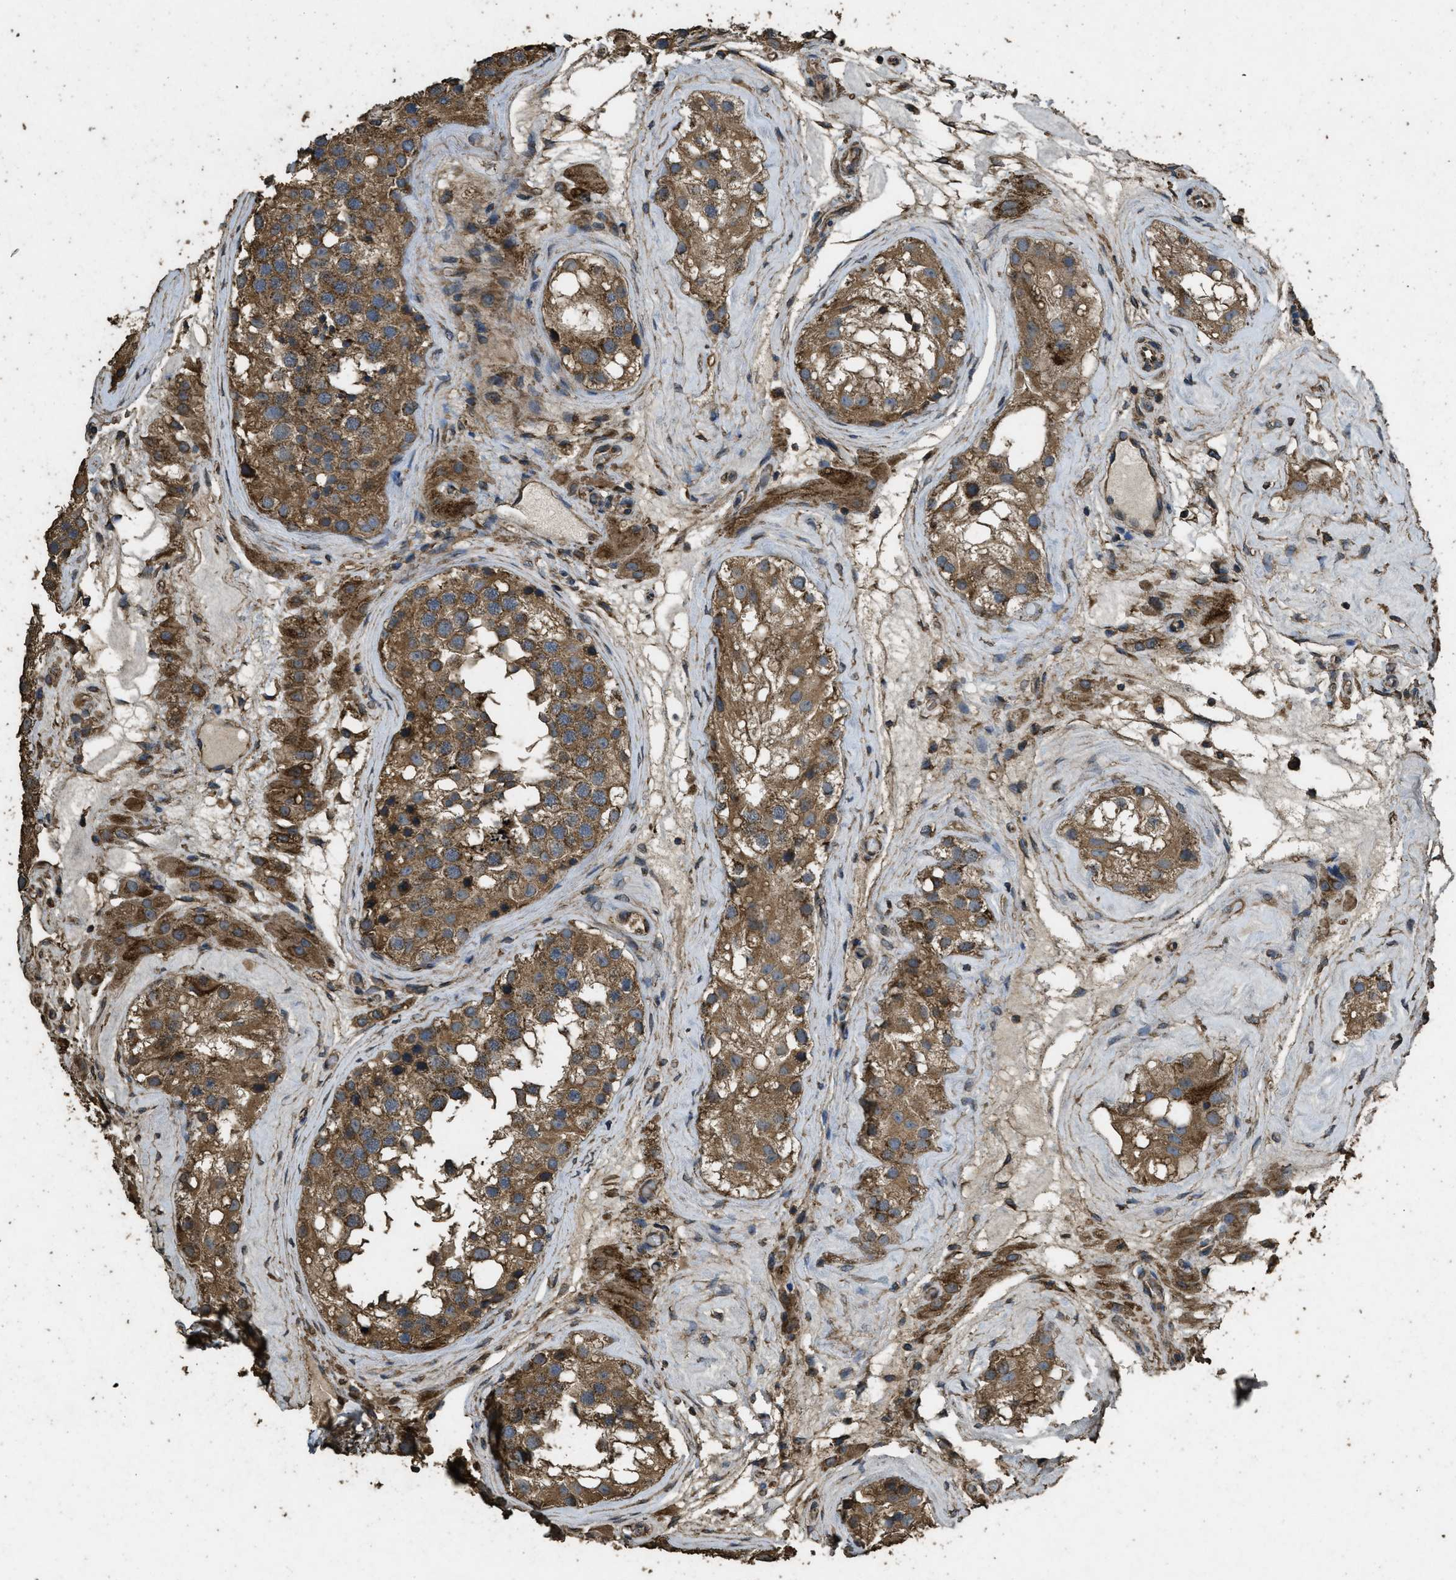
{"staining": {"intensity": "moderate", "quantity": ">75%", "location": "cytoplasmic/membranous"}, "tissue": "testis", "cell_type": "Cells in seminiferous ducts", "image_type": "normal", "snomed": [{"axis": "morphology", "description": "Normal tissue, NOS"}, {"axis": "morphology", "description": "Seminoma, NOS"}, {"axis": "topography", "description": "Testis"}], "caption": "Immunohistochemistry (DAB (3,3'-diaminobenzidine)) staining of benign testis reveals moderate cytoplasmic/membranous protein positivity in approximately >75% of cells in seminiferous ducts.", "gene": "CYRIA", "patient": {"sex": "male", "age": 71}}